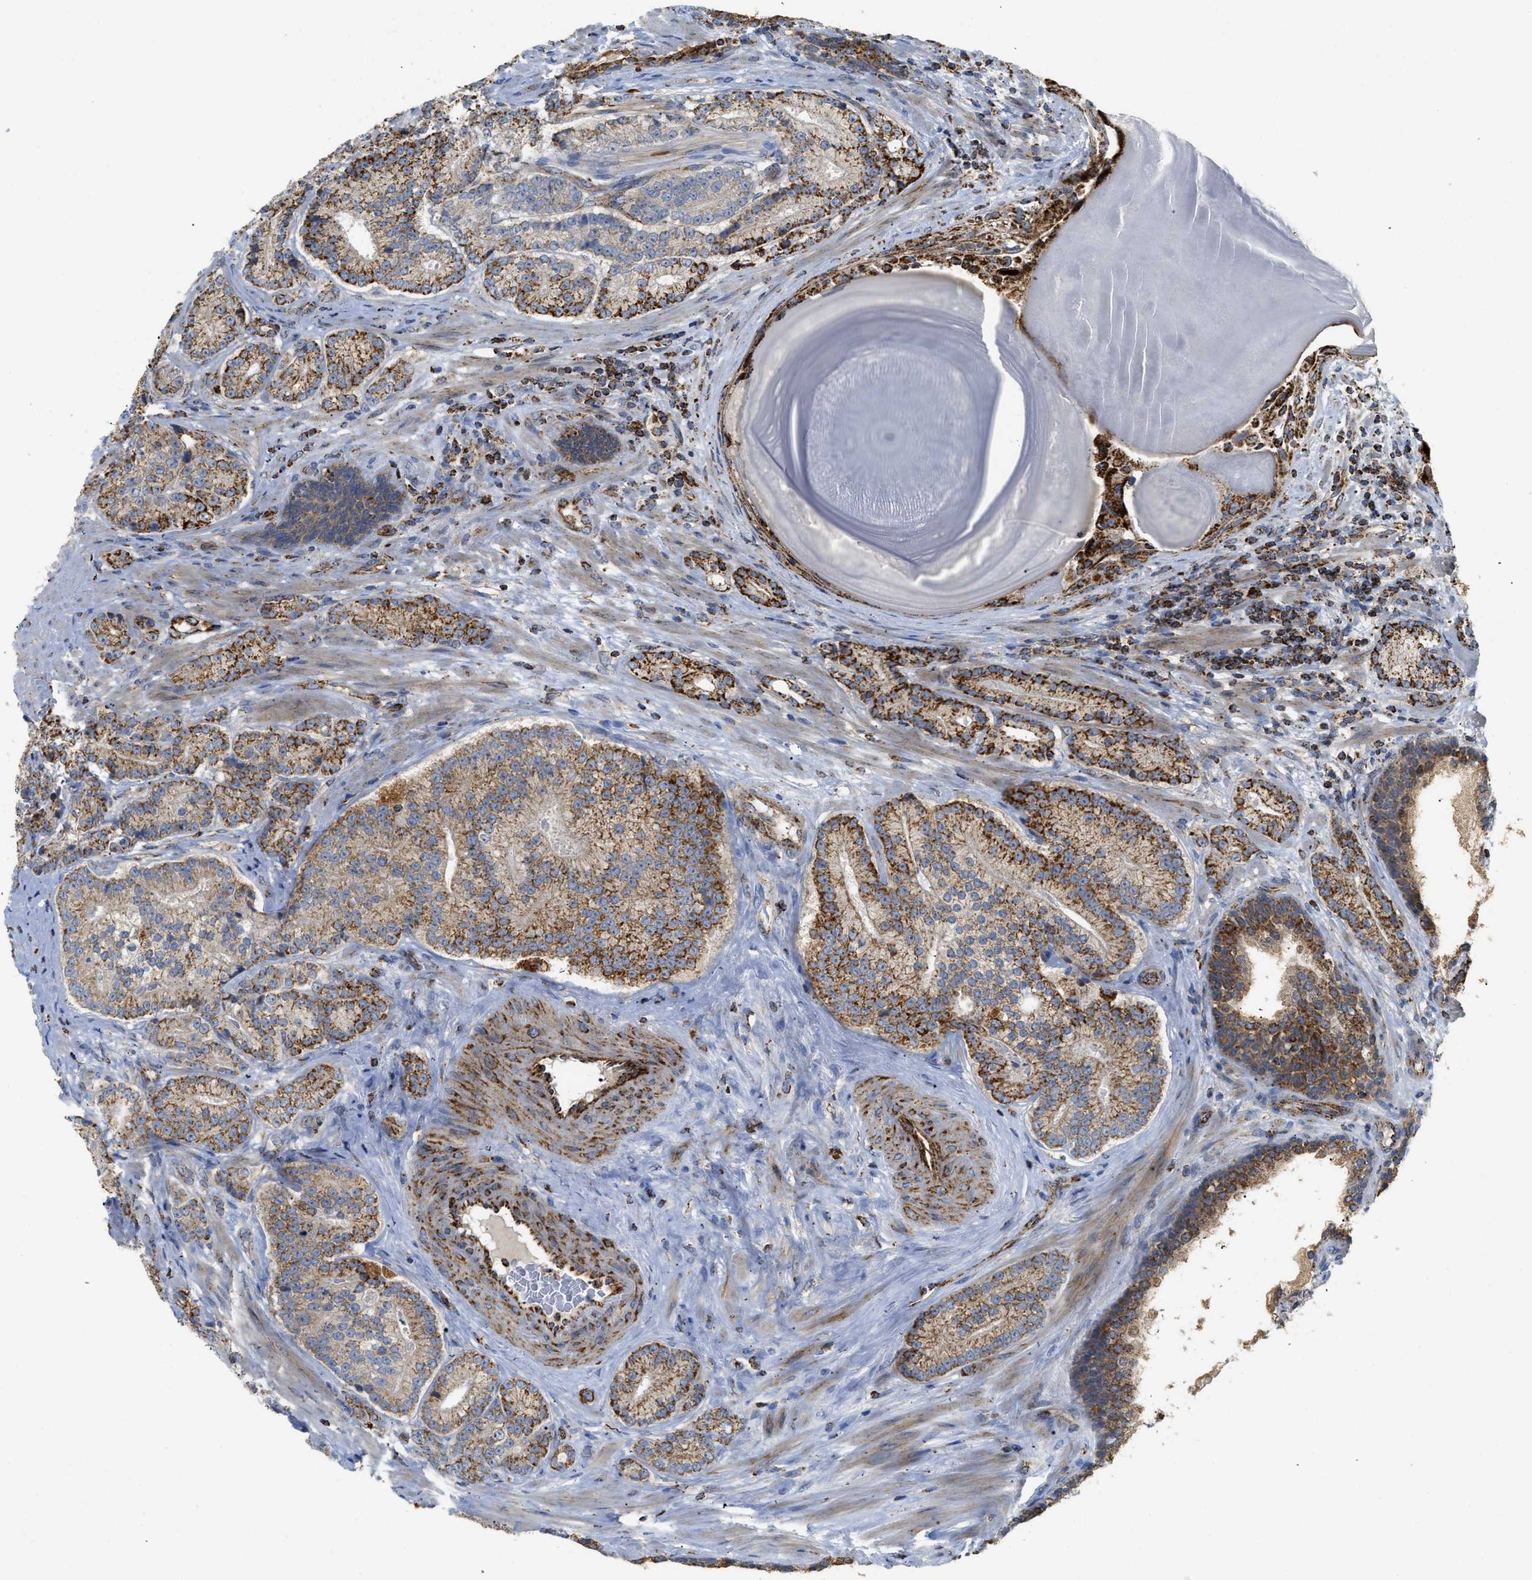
{"staining": {"intensity": "strong", "quantity": ">75%", "location": "cytoplasmic/membranous"}, "tissue": "prostate cancer", "cell_type": "Tumor cells", "image_type": "cancer", "snomed": [{"axis": "morphology", "description": "Adenocarcinoma, High grade"}, {"axis": "topography", "description": "Prostate"}], "caption": "Brown immunohistochemical staining in prostate cancer displays strong cytoplasmic/membranous expression in approximately >75% of tumor cells.", "gene": "SQOR", "patient": {"sex": "male", "age": 61}}